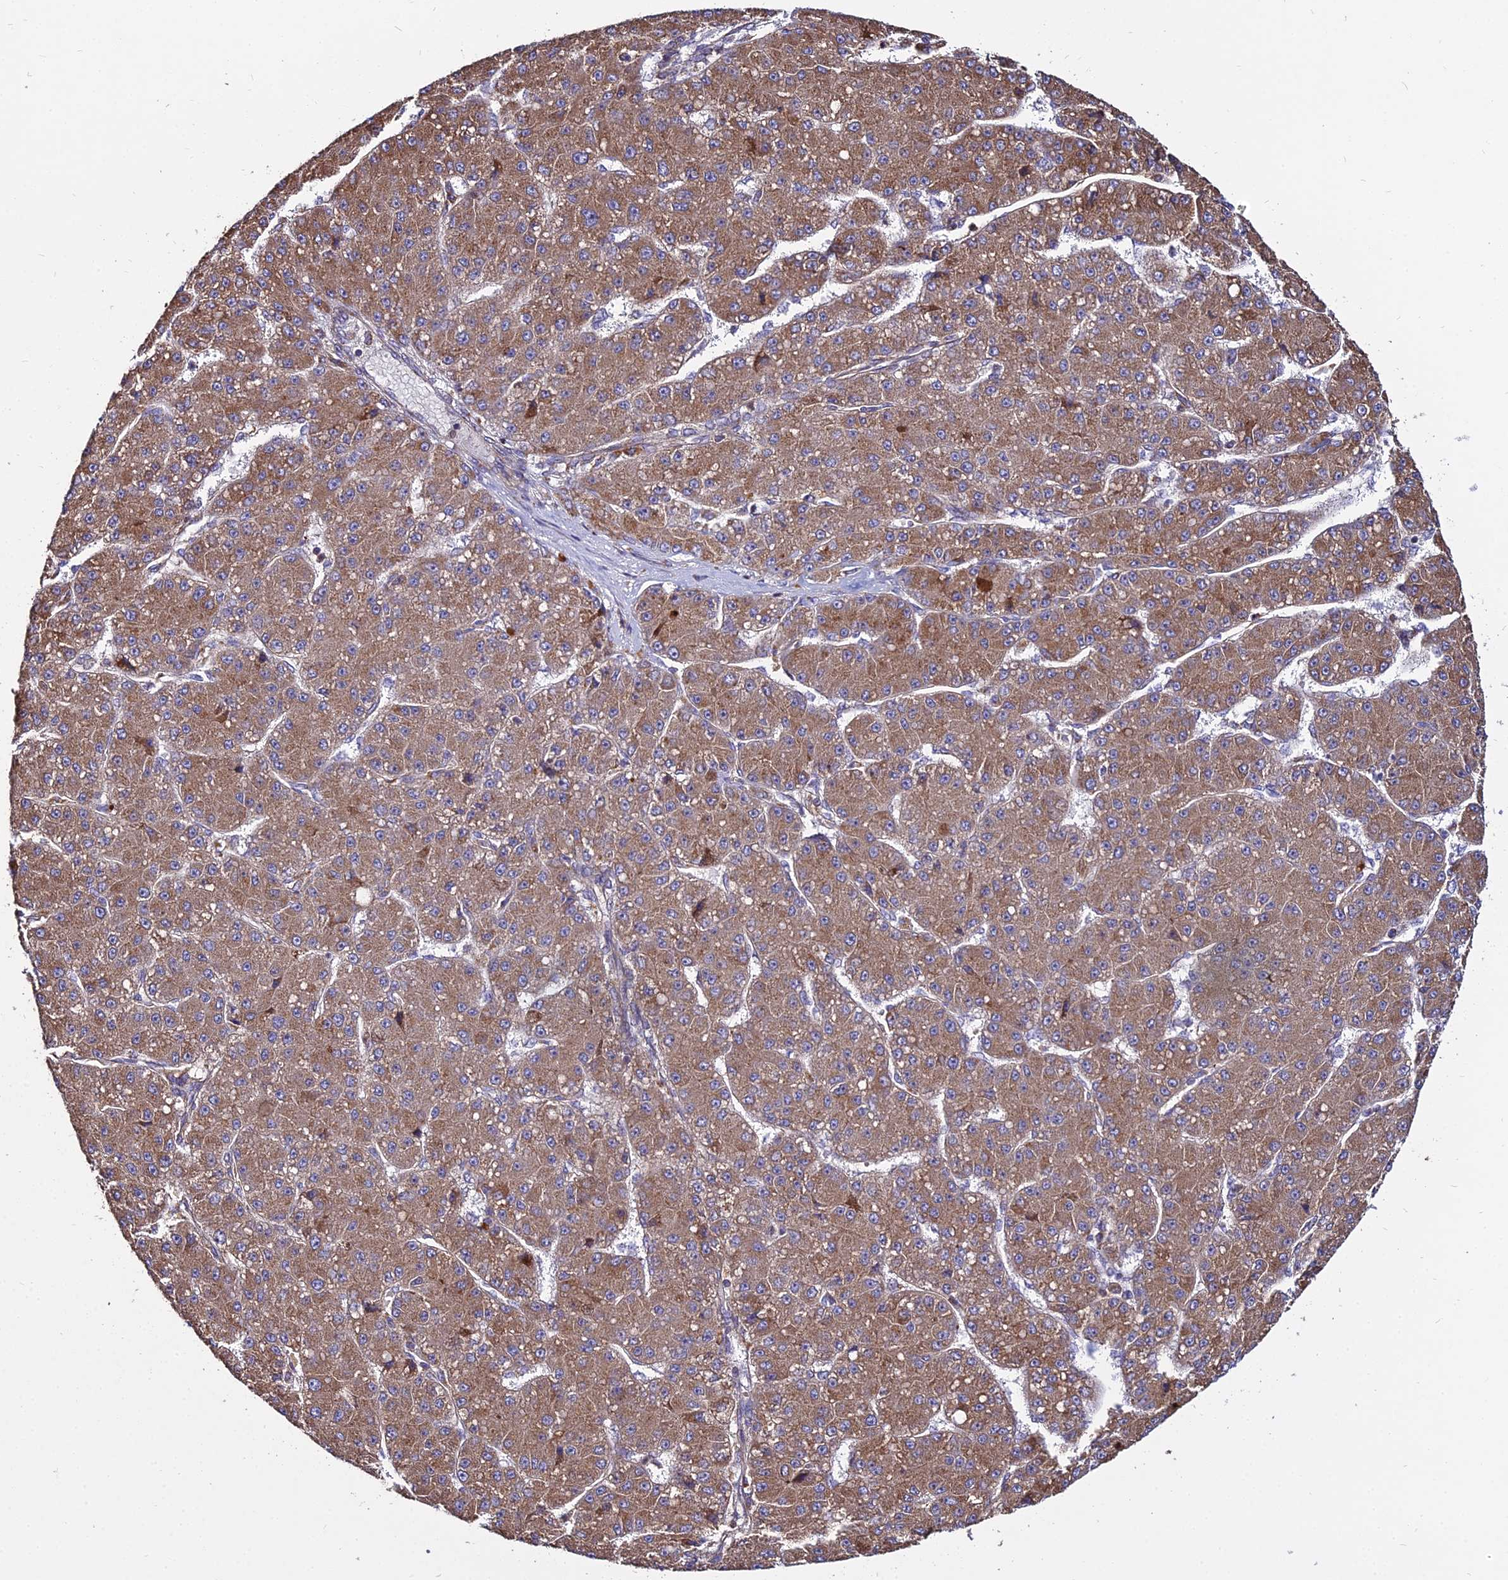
{"staining": {"intensity": "moderate", "quantity": ">75%", "location": "cytoplasmic/membranous"}, "tissue": "liver cancer", "cell_type": "Tumor cells", "image_type": "cancer", "snomed": [{"axis": "morphology", "description": "Carcinoma, Hepatocellular, NOS"}, {"axis": "topography", "description": "Liver"}], "caption": "Protein staining of liver cancer (hepatocellular carcinoma) tissue reveals moderate cytoplasmic/membranous expression in about >75% of tumor cells. The staining was performed using DAB, with brown indicating positive protein expression. Nuclei are stained blue with hematoxylin.", "gene": "PEX19", "patient": {"sex": "male", "age": 67}}